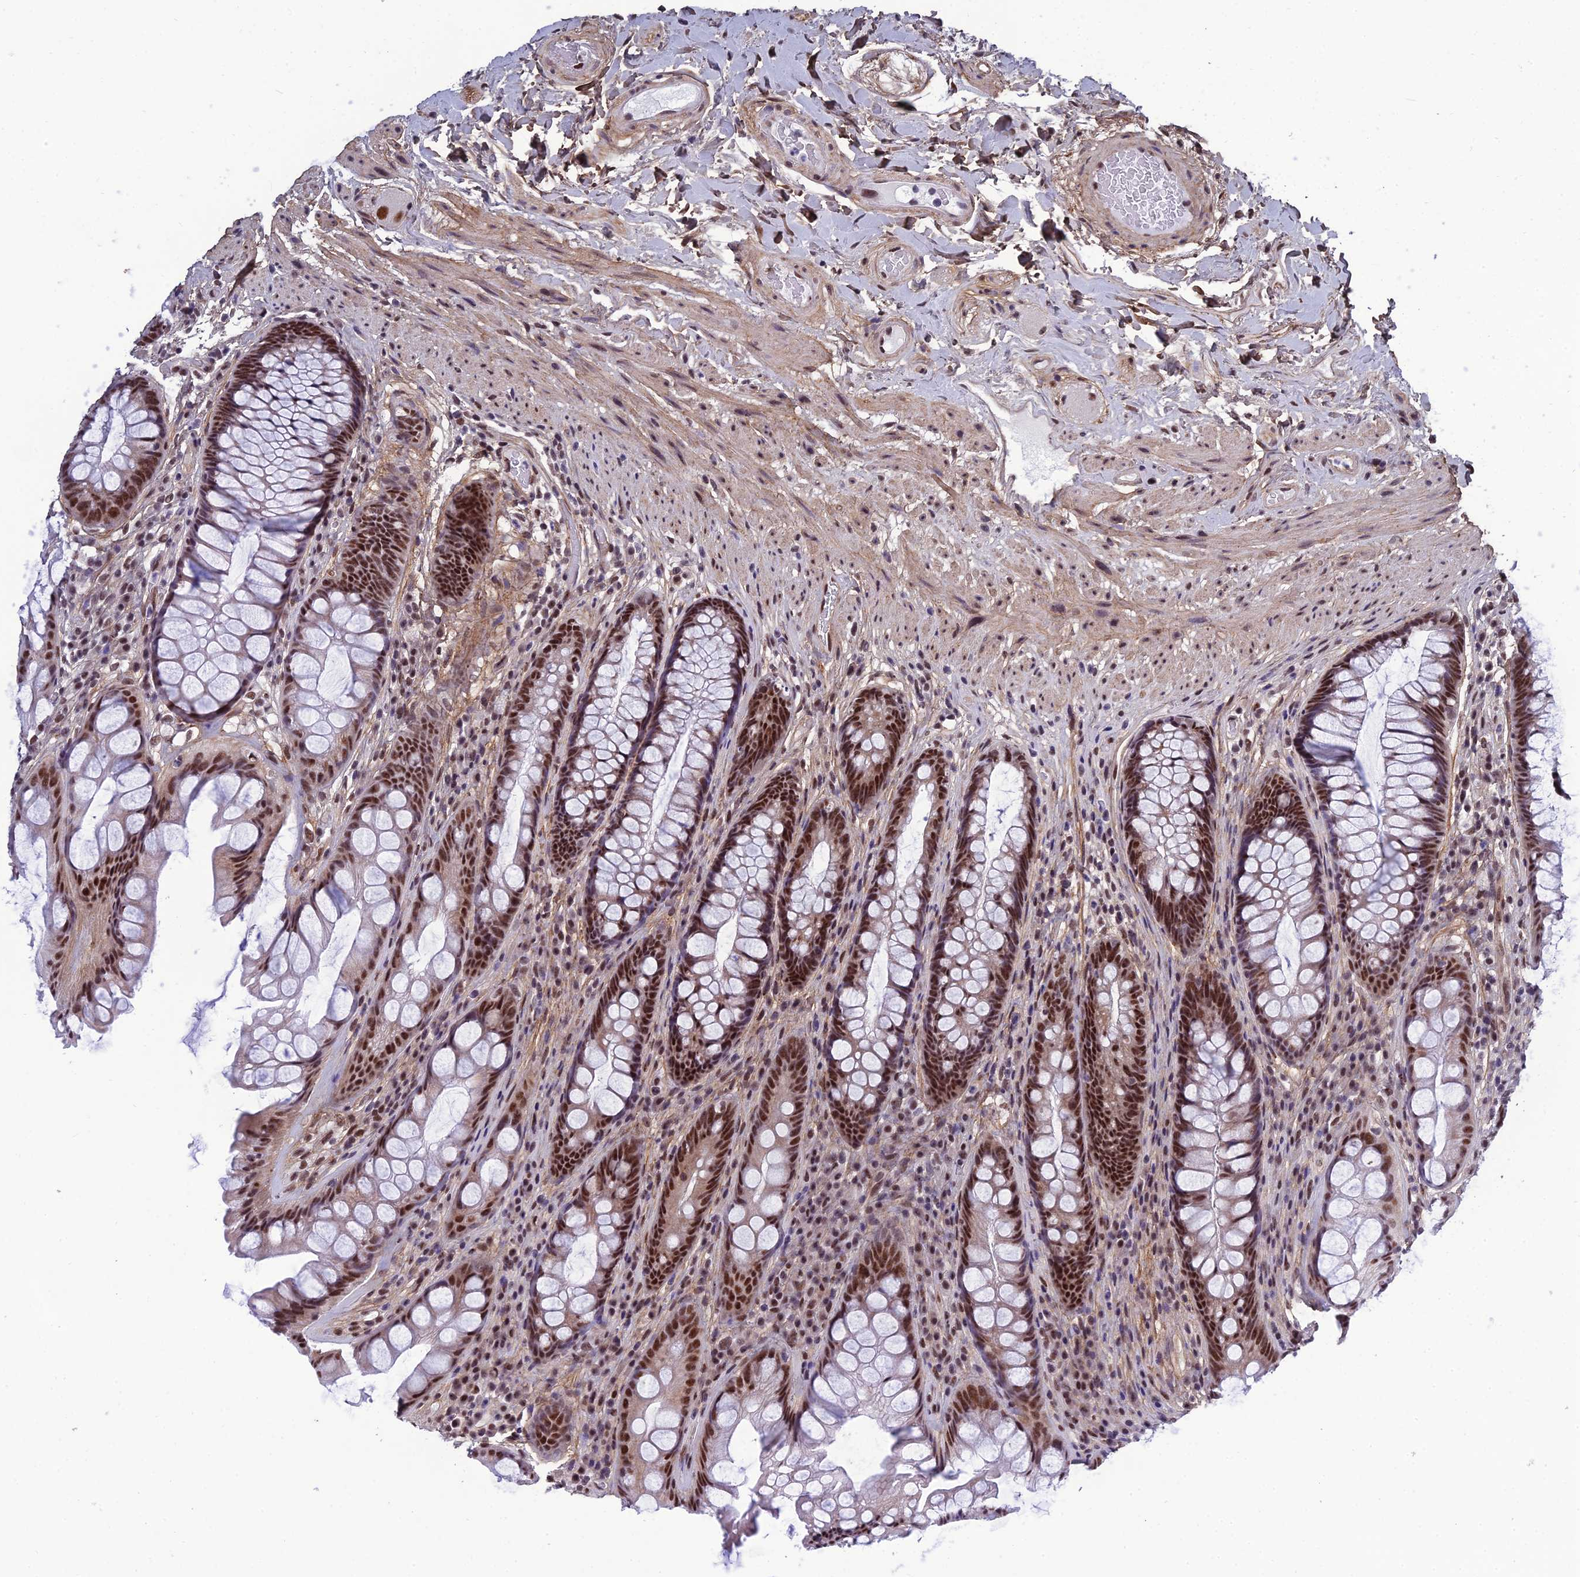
{"staining": {"intensity": "moderate", "quantity": ">75%", "location": "nuclear"}, "tissue": "rectum", "cell_type": "Glandular cells", "image_type": "normal", "snomed": [{"axis": "morphology", "description": "Normal tissue, NOS"}, {"axis": "topography", "description": "Rectum"}], "caption": "This micrograph shows immunohistochemistry (IHC) staining of unremarkable rectum, with medium moderate nuclear staining in approximately >75% of glandular cells.", "gene": "RSRC1", "patient": {"sex": "male", "age": 74}}